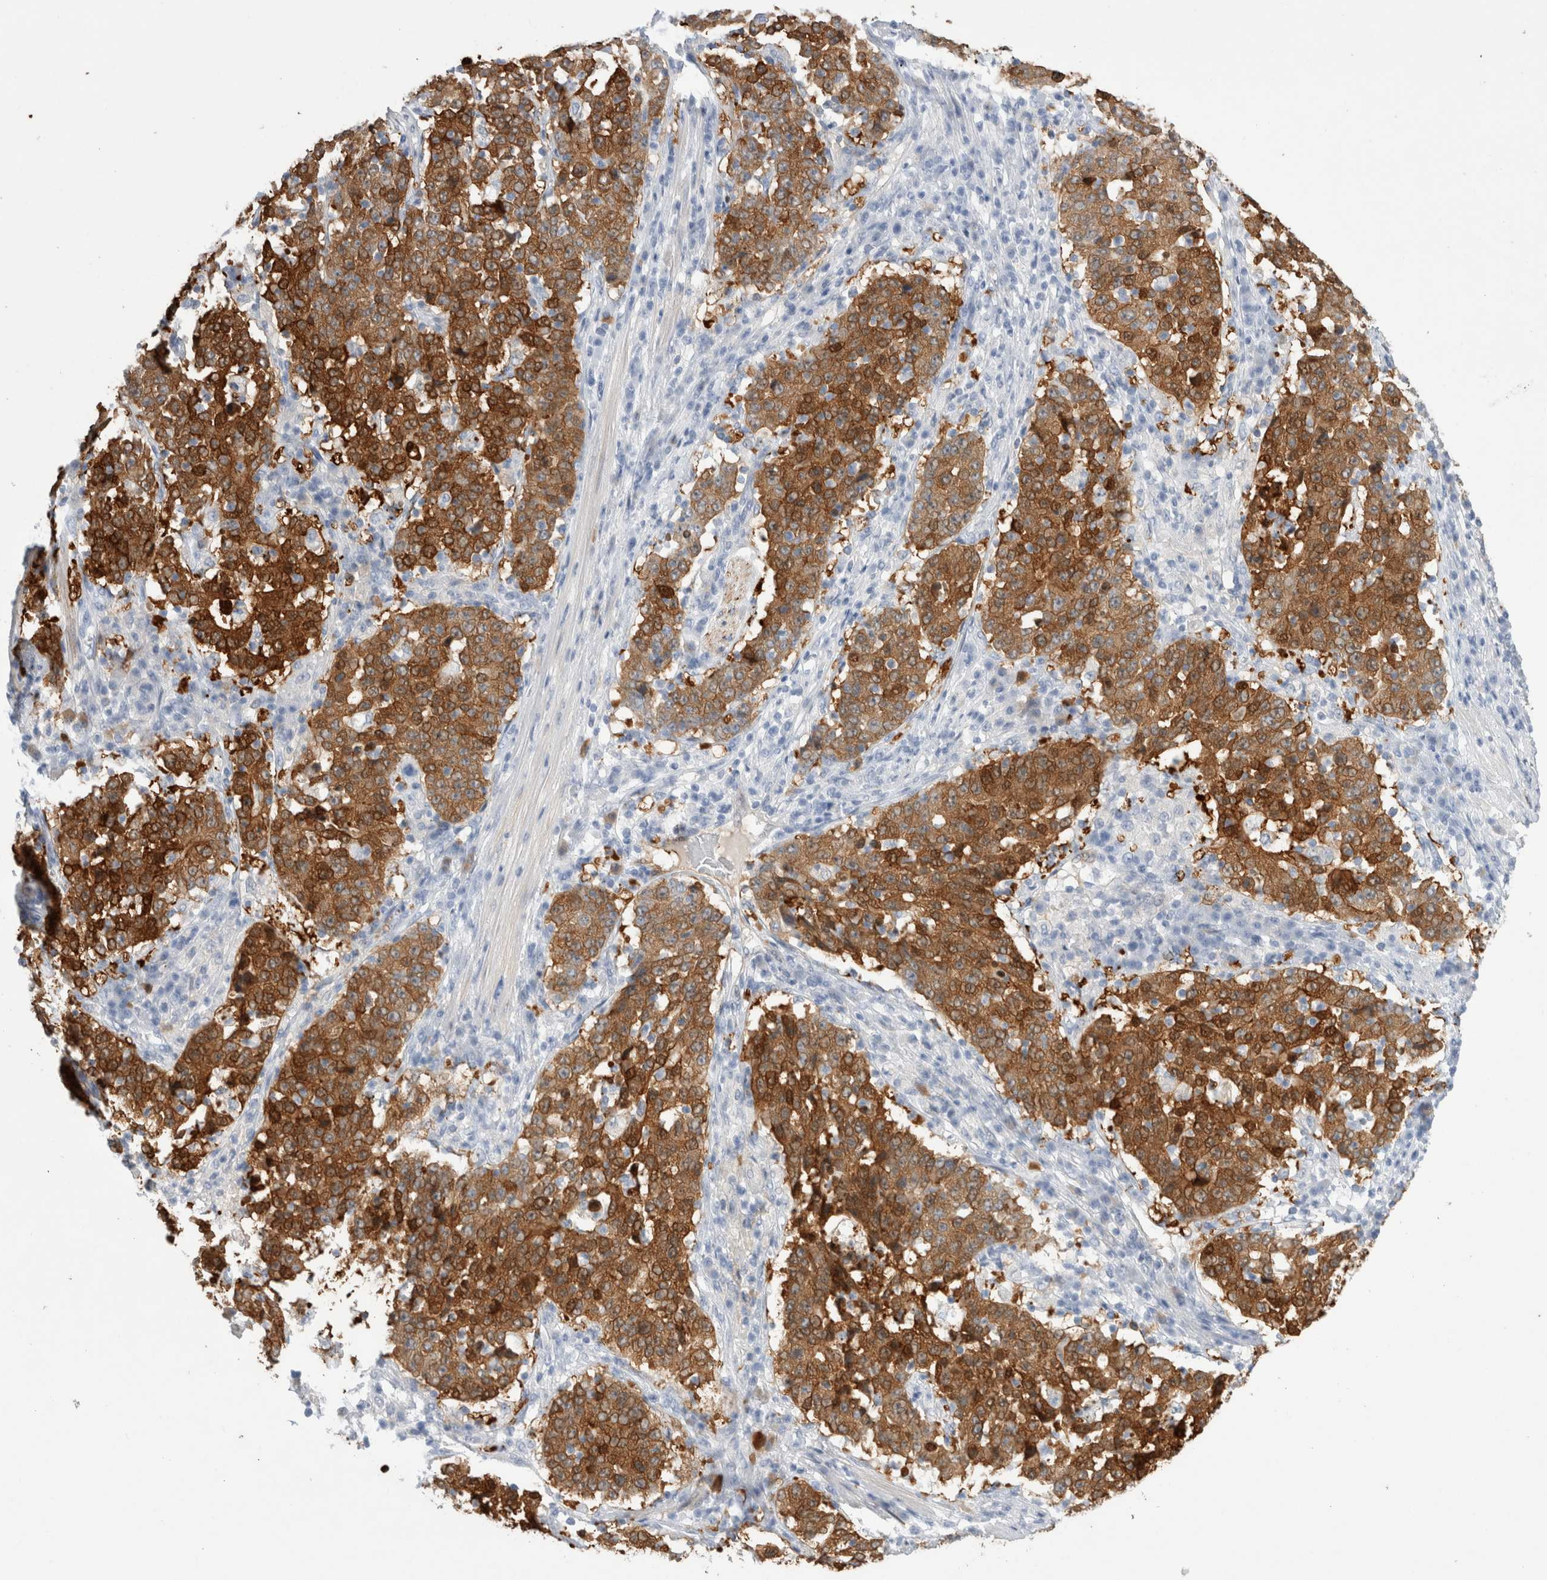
{"staining": {"intensity": "moderate", "quantity": ">75%", "location": "cytoplasmic/membranous"}, "tissue": "stomach cancer", "cell_type": "Tumor cells", "image_type": "cancer", "snomed": [{"axis": "morphology", "description": "Adenocarcinoma, NOS"}, {"axis": "topography", "description": "Stomach"}], "caption": "Immunohistochemical staining of stomach adenocarcinoma exhibits medium levels of moderate cytoplasmic/membranous protein staining in about >75% of tumor cells.", "gene": "NAPEPLD", "patient": {"sex": "male", "age": 59}}